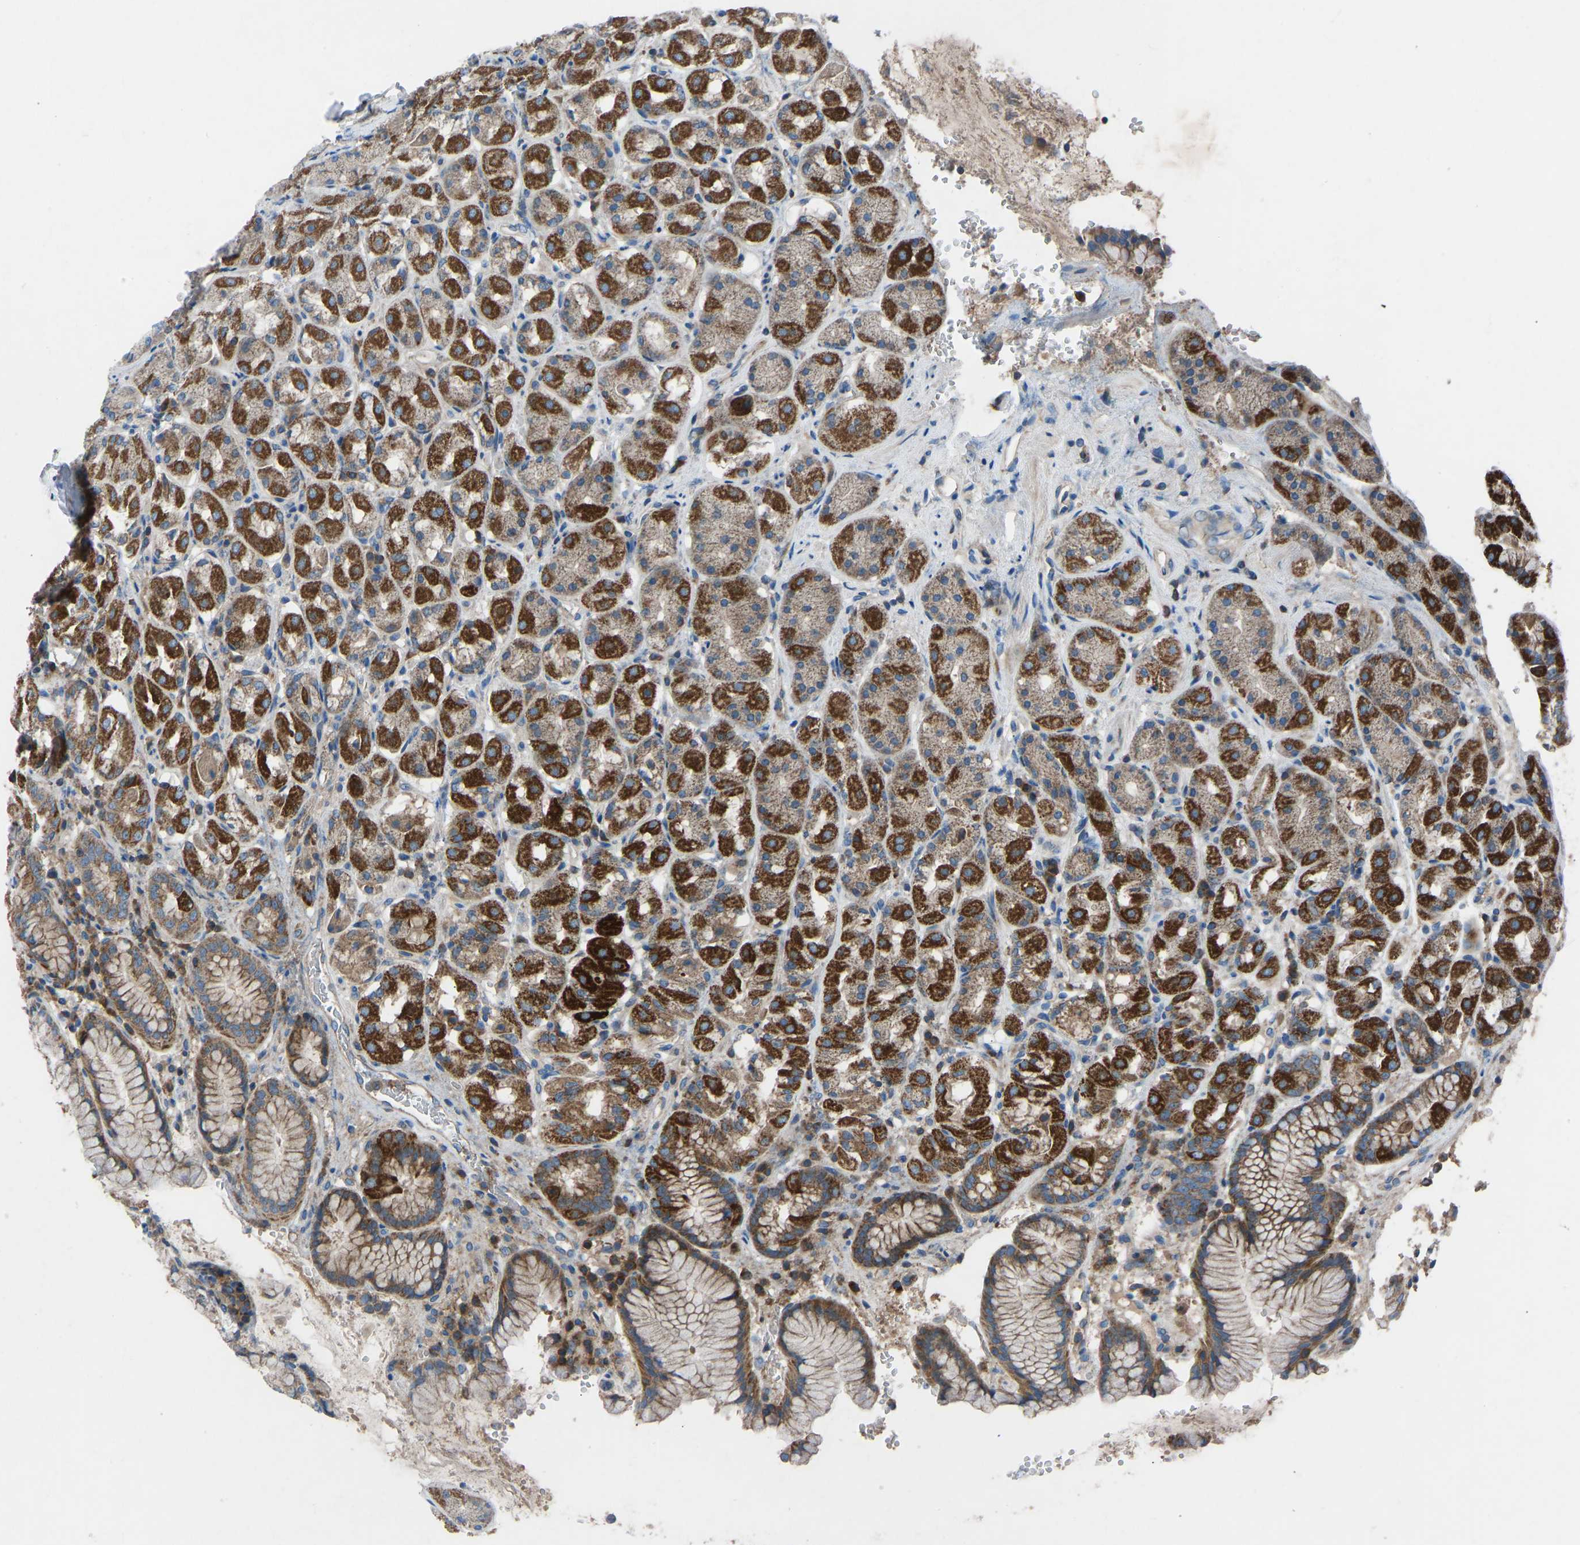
{"staining": {"intensity": "strong", "quantity": ">75%", "location": "cytoplasmic/membranous"}, "tissue": "stomach", "cell_type": "Glandular cells", "image_type": "normal", "snomed": [{"axis": "morphology", "description": "Normal tissue, NOS"}, {"axis": "topography", "description": "Stomach"}, {"axis": "topography", "description": "Stomach, lower"}], "caption": "A high amount of strong cytoplasmic/membranous expression is appreciated in about >75% of glandular cells in normal stomach. The protein of interest is shown in brown color, while the nuclei are stained blue.", "gene": "GRK6", "patient": {"sex": "female", "age": 56}}